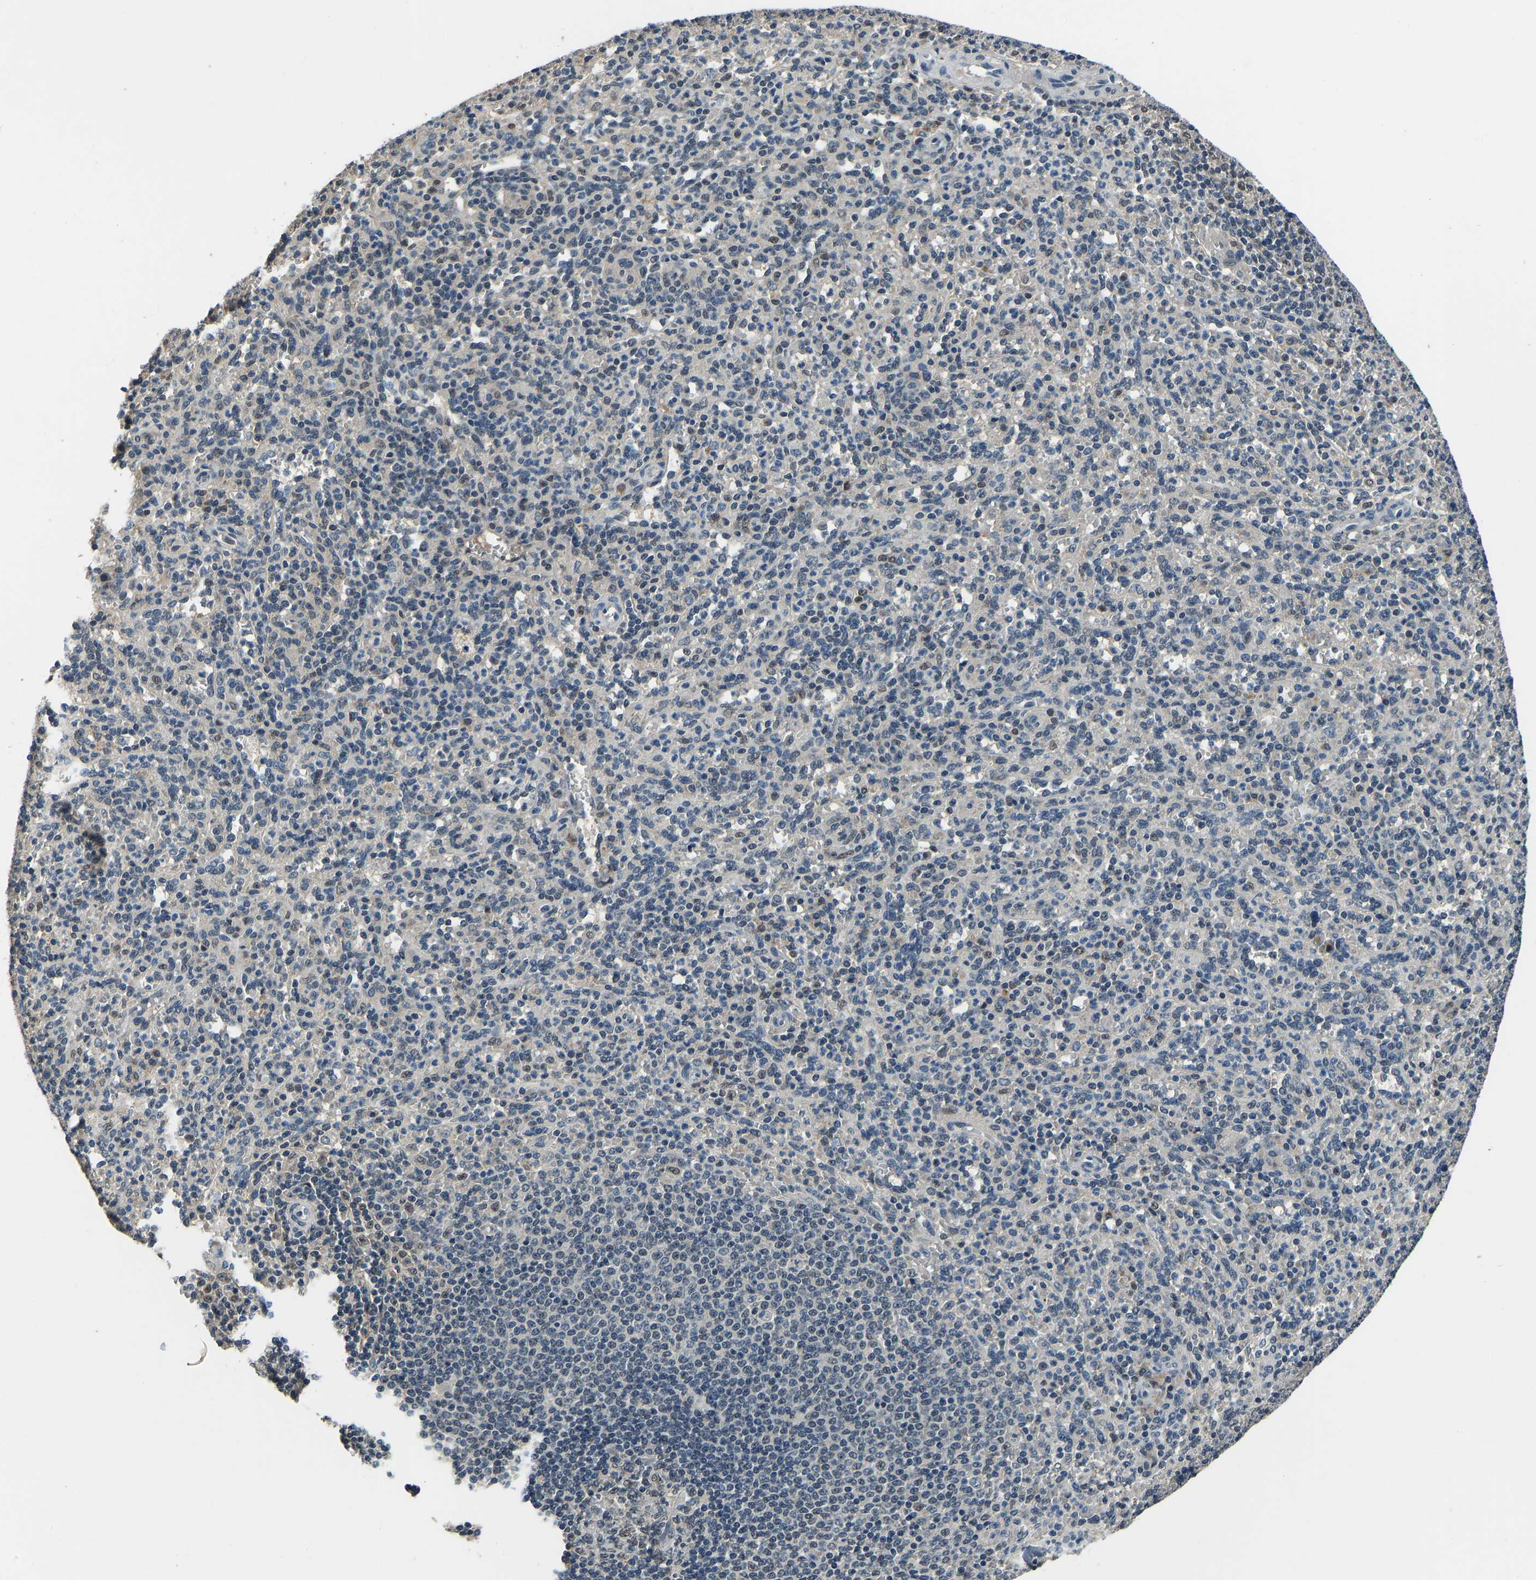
{"staining": {"intensity": "negative", "quantity": "none", "location": "none"}, "tissue": "spleen", "cell_type": "Cells in red pulp", "image_type": "normal", "snomed": [{"axis": "morphology", "description": "Normal tissue, NOS"}, {"axis": "topography", "description": "Spleen"}], "caption": "High magnification brightfield microscopy of benign spleen stained with DAB (3,3'-diaminobenzidine) (brown) and counterstained with hematoxylin (blue): cells in red pulp show no significant positivity. (DAB (3,3'-diaminobenzidine) immunohistochemistry (IHC) visualized using brightfield microscopy, high magnification).", "gene": "TOX4", "patient": {"sex": "male", "age": 36}}